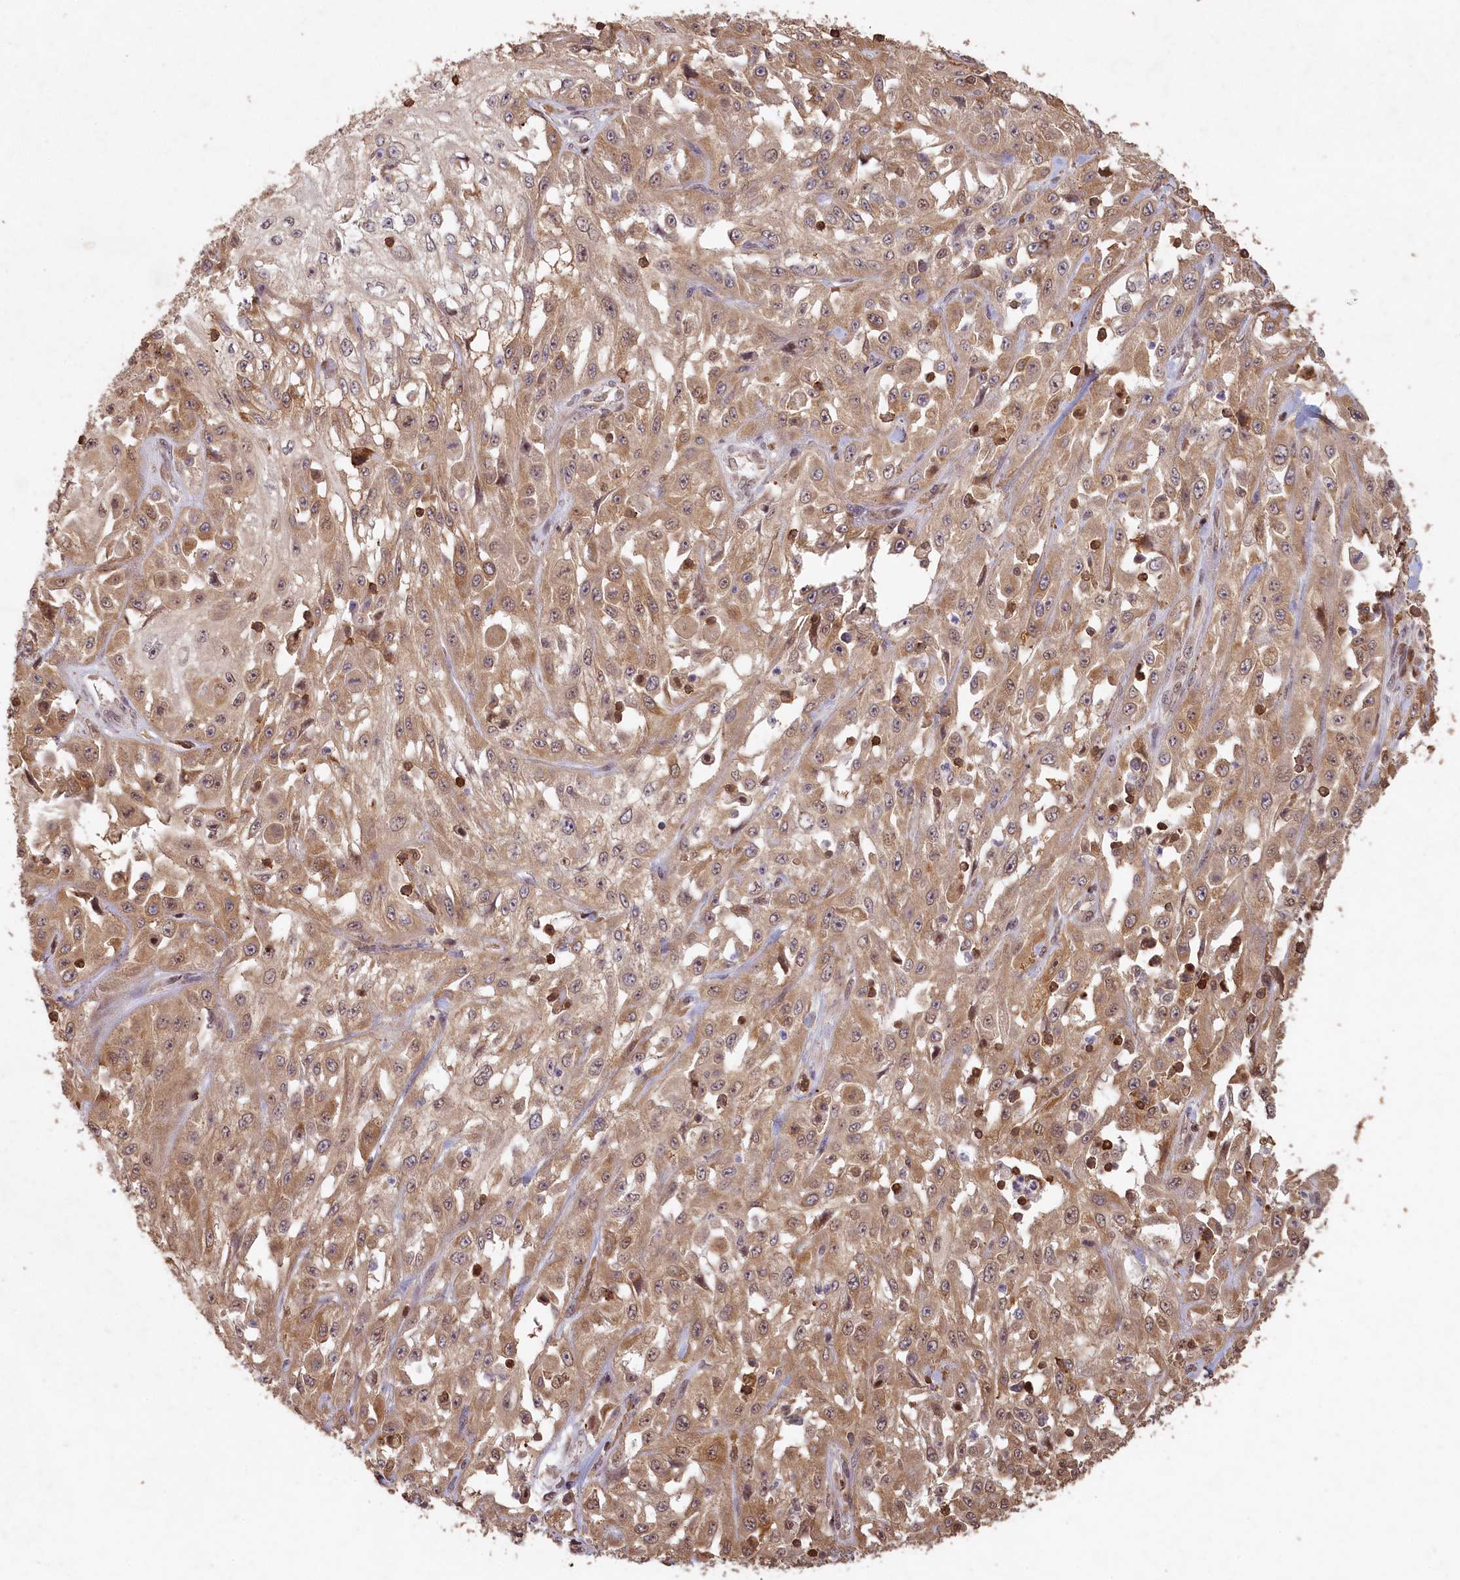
{"staining": {"intensity": "weak", "quantity": "25%-75%", "location": "cytoplasmic/membranous,nuclear"}, "tissue": "skin cancer", "cell_type": "Tumor cells", "image_type": "cancer", "snomed": [{"axis": "morphology", "description": "Squamous cell carcinoma, NOS"}, {"axis": "morphology", "description": "Squamous cell carcinoma, metastatic, NOS"}, {"axis": "topography", "description": "Skin"}, {"axis": "topography", "description": "Lymph node"}], "caption": "Human squamous cell carcinoma (skin) stained for a protein (brown) exhibits weak cytoplasmic/membranous and nuclear positive staining in approximately 25%-75% of tumor cells.", "gene": "MADD", "patient": {"sex": "male", "age": 75}}